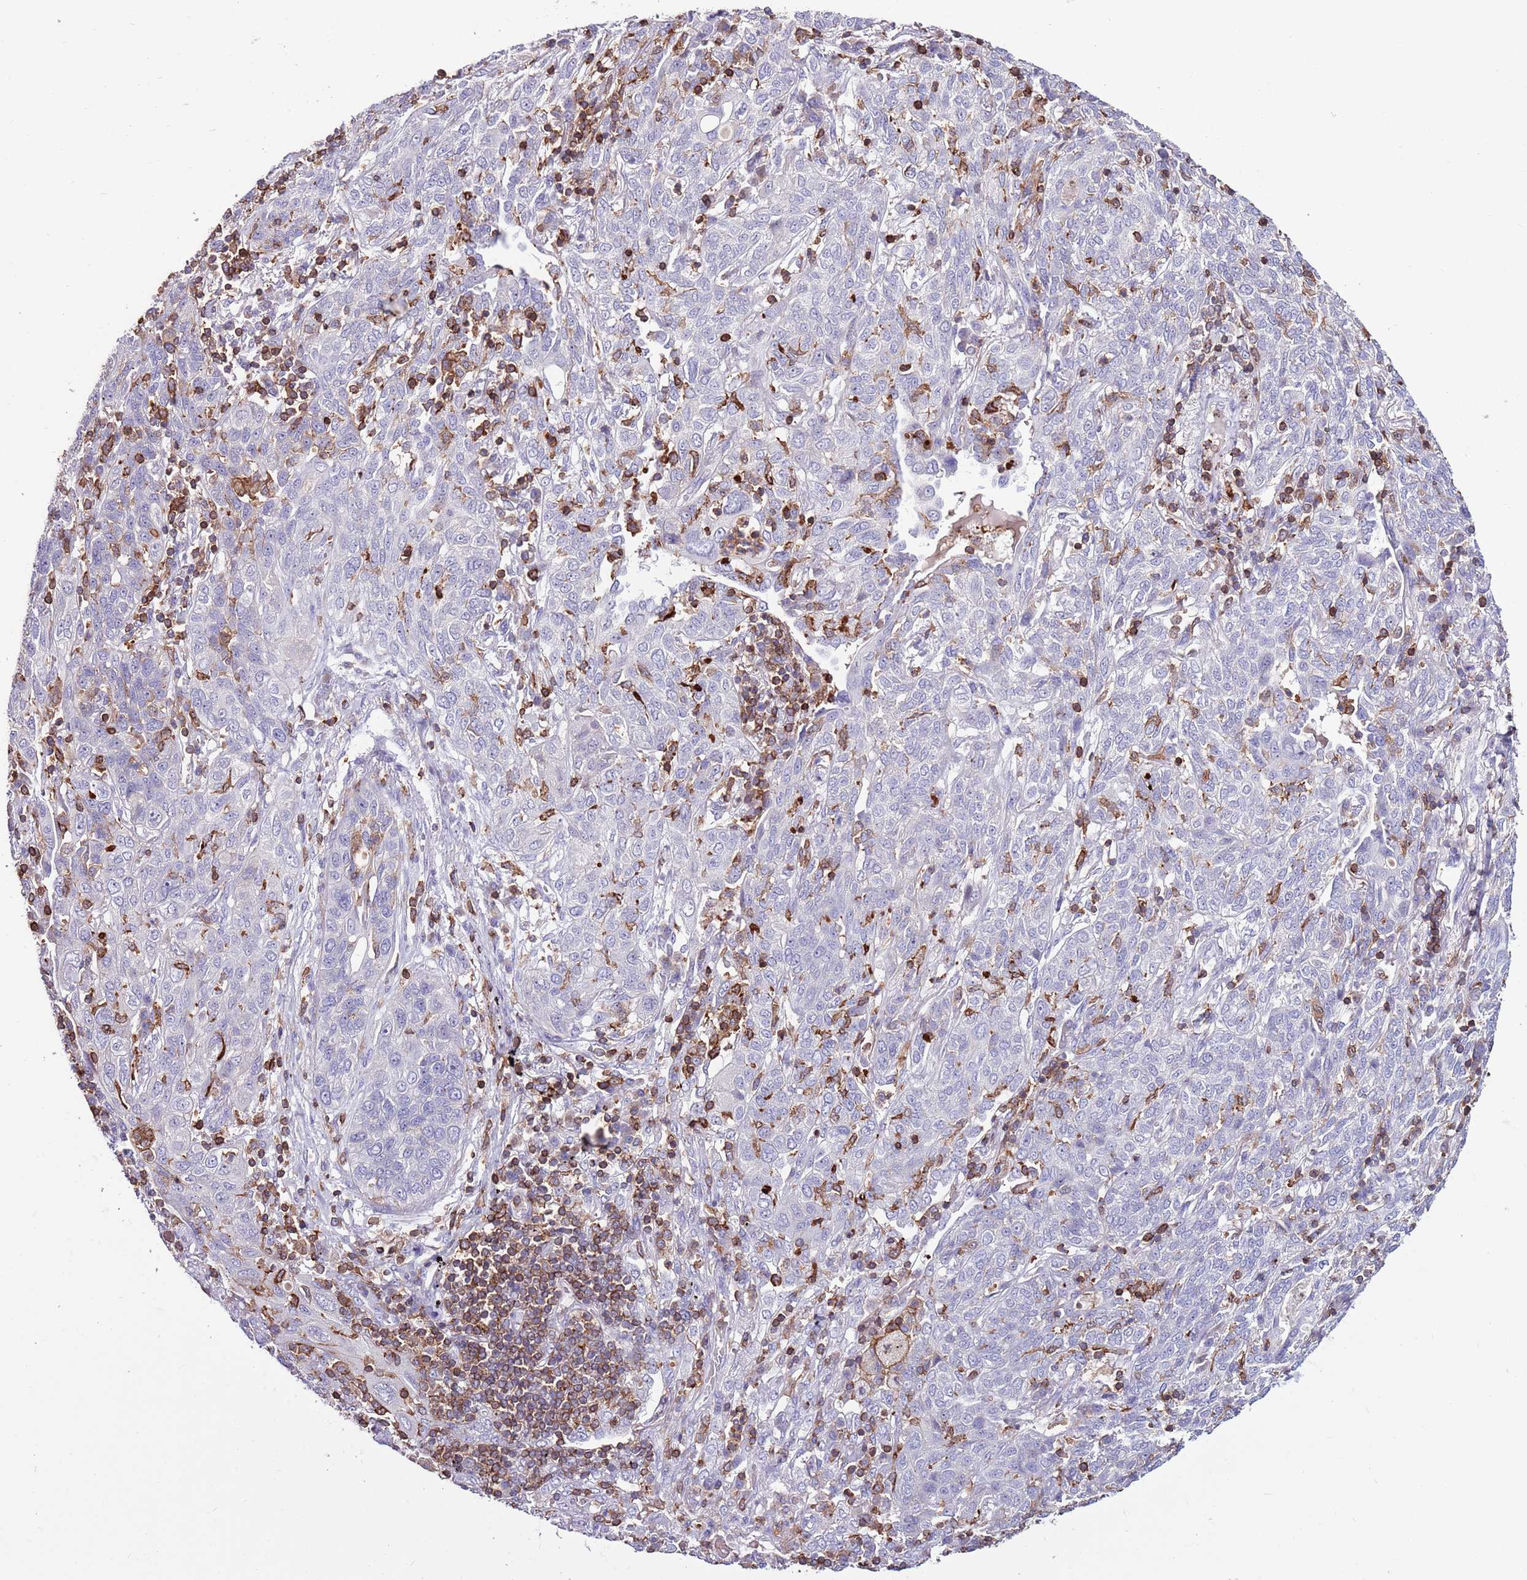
{"staining": {"intensity": "negative", "quantity": "none", "location": "none"}, "tissue": "lung cancer", "cell_type": "Tumor cells", "image_type": "cancer", "snomed": [{"axis": "morphology", "description": "Squamous cell carcinoma, NOS"}, {"axis": "topography", "description": "Lung"}], "caption": "A photomicrograph of human squamous cell carcinoma (lung) is negative for staining in tumor cells.", "gene": "ZSWIM1", "patient": {"sex": "female", "age": 70}}